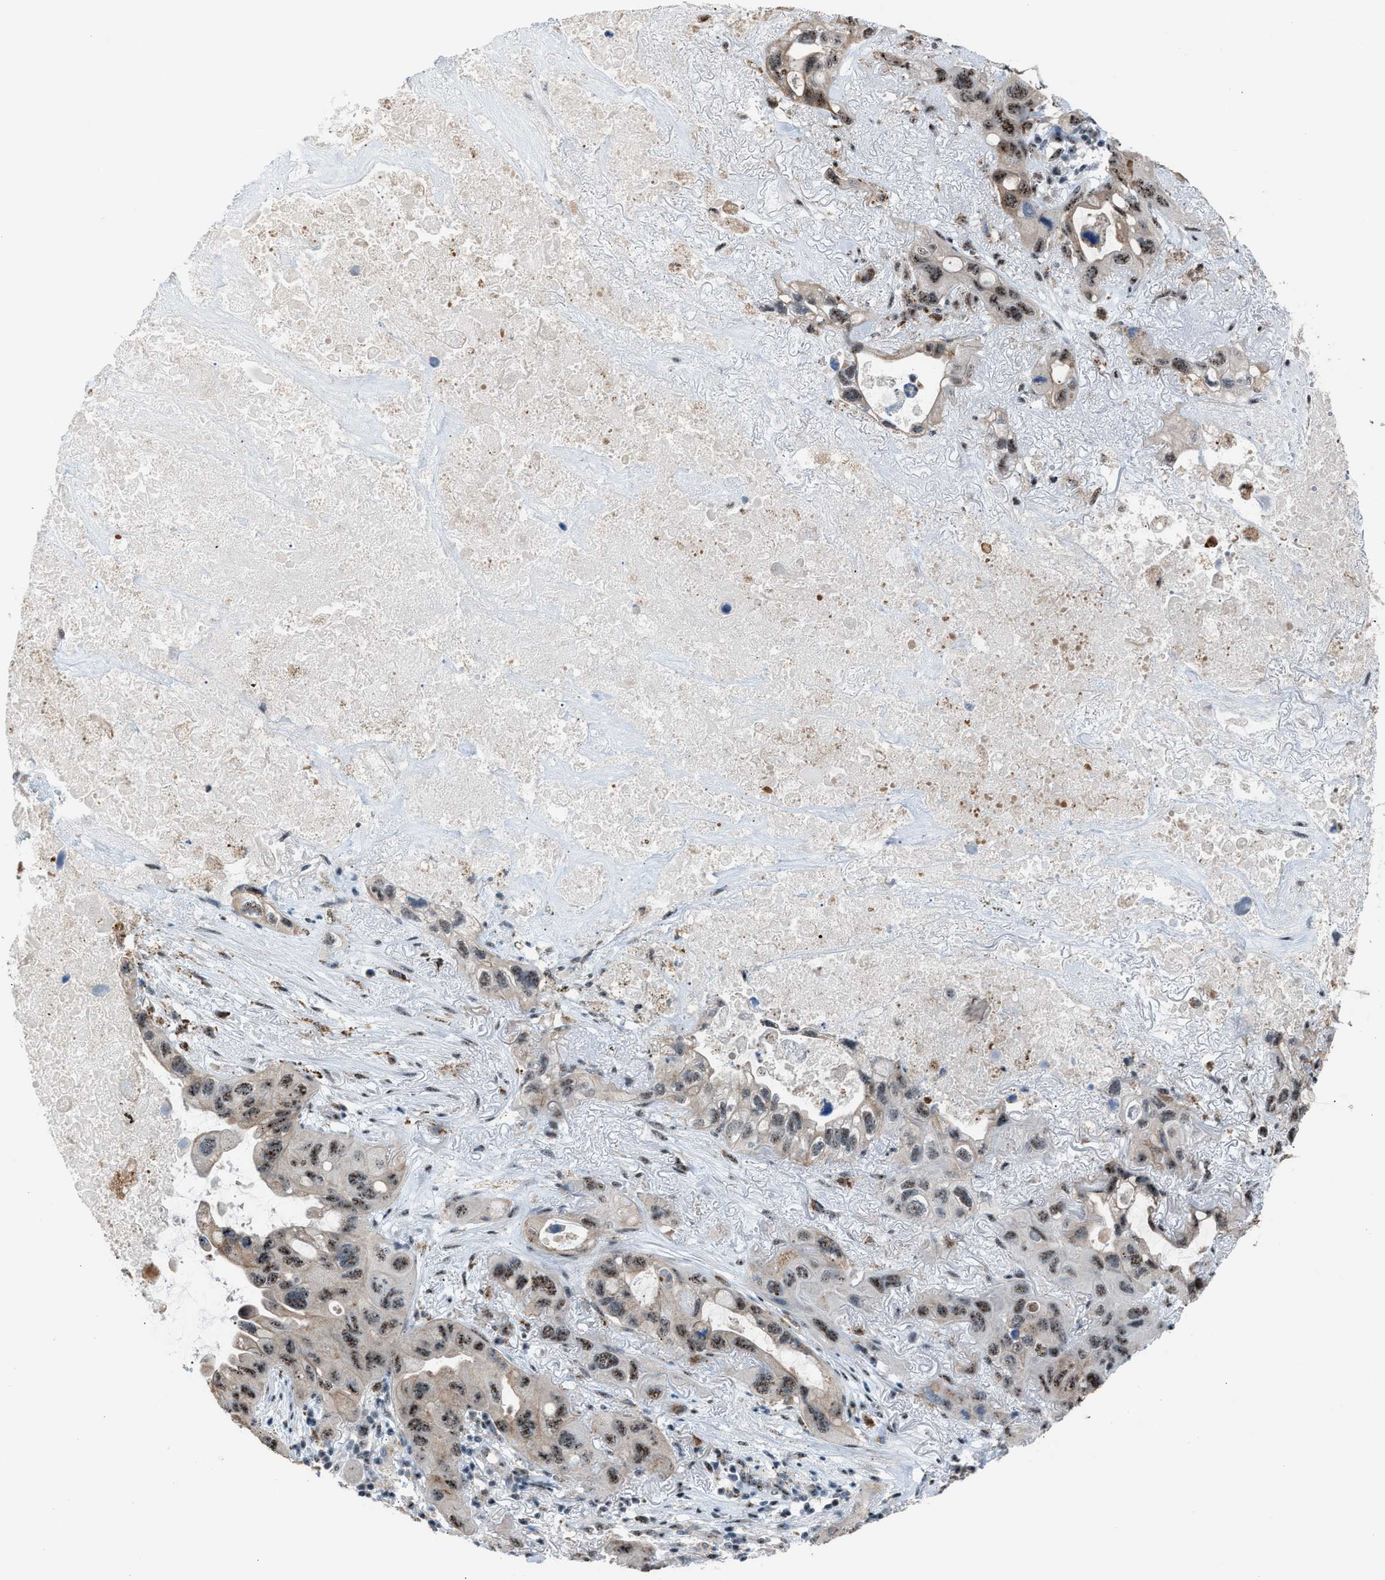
{"staining": {"intensity": "moderate", "quantity": ">75%", "location": "nuclear"}, "tissue": "lung cancer", "cell_type": "Tumor cells", "image_type": "cancer", "snomed": [{"axis": "morphology", "description": "Squamous cell carcinoma, NOS"}, {"axis": "topography", "description": "Lung"}], "caption": "High-magnification brightfield microscopy of lung cancer stained with DAB (brown) and counterstained with hematoxylin (blue). tumor cells exhibit moderate nuclear staining is appreciated in about>75% of cells.", "gene": "CENPP", "patient": {"sex": "female", "age": 73}}